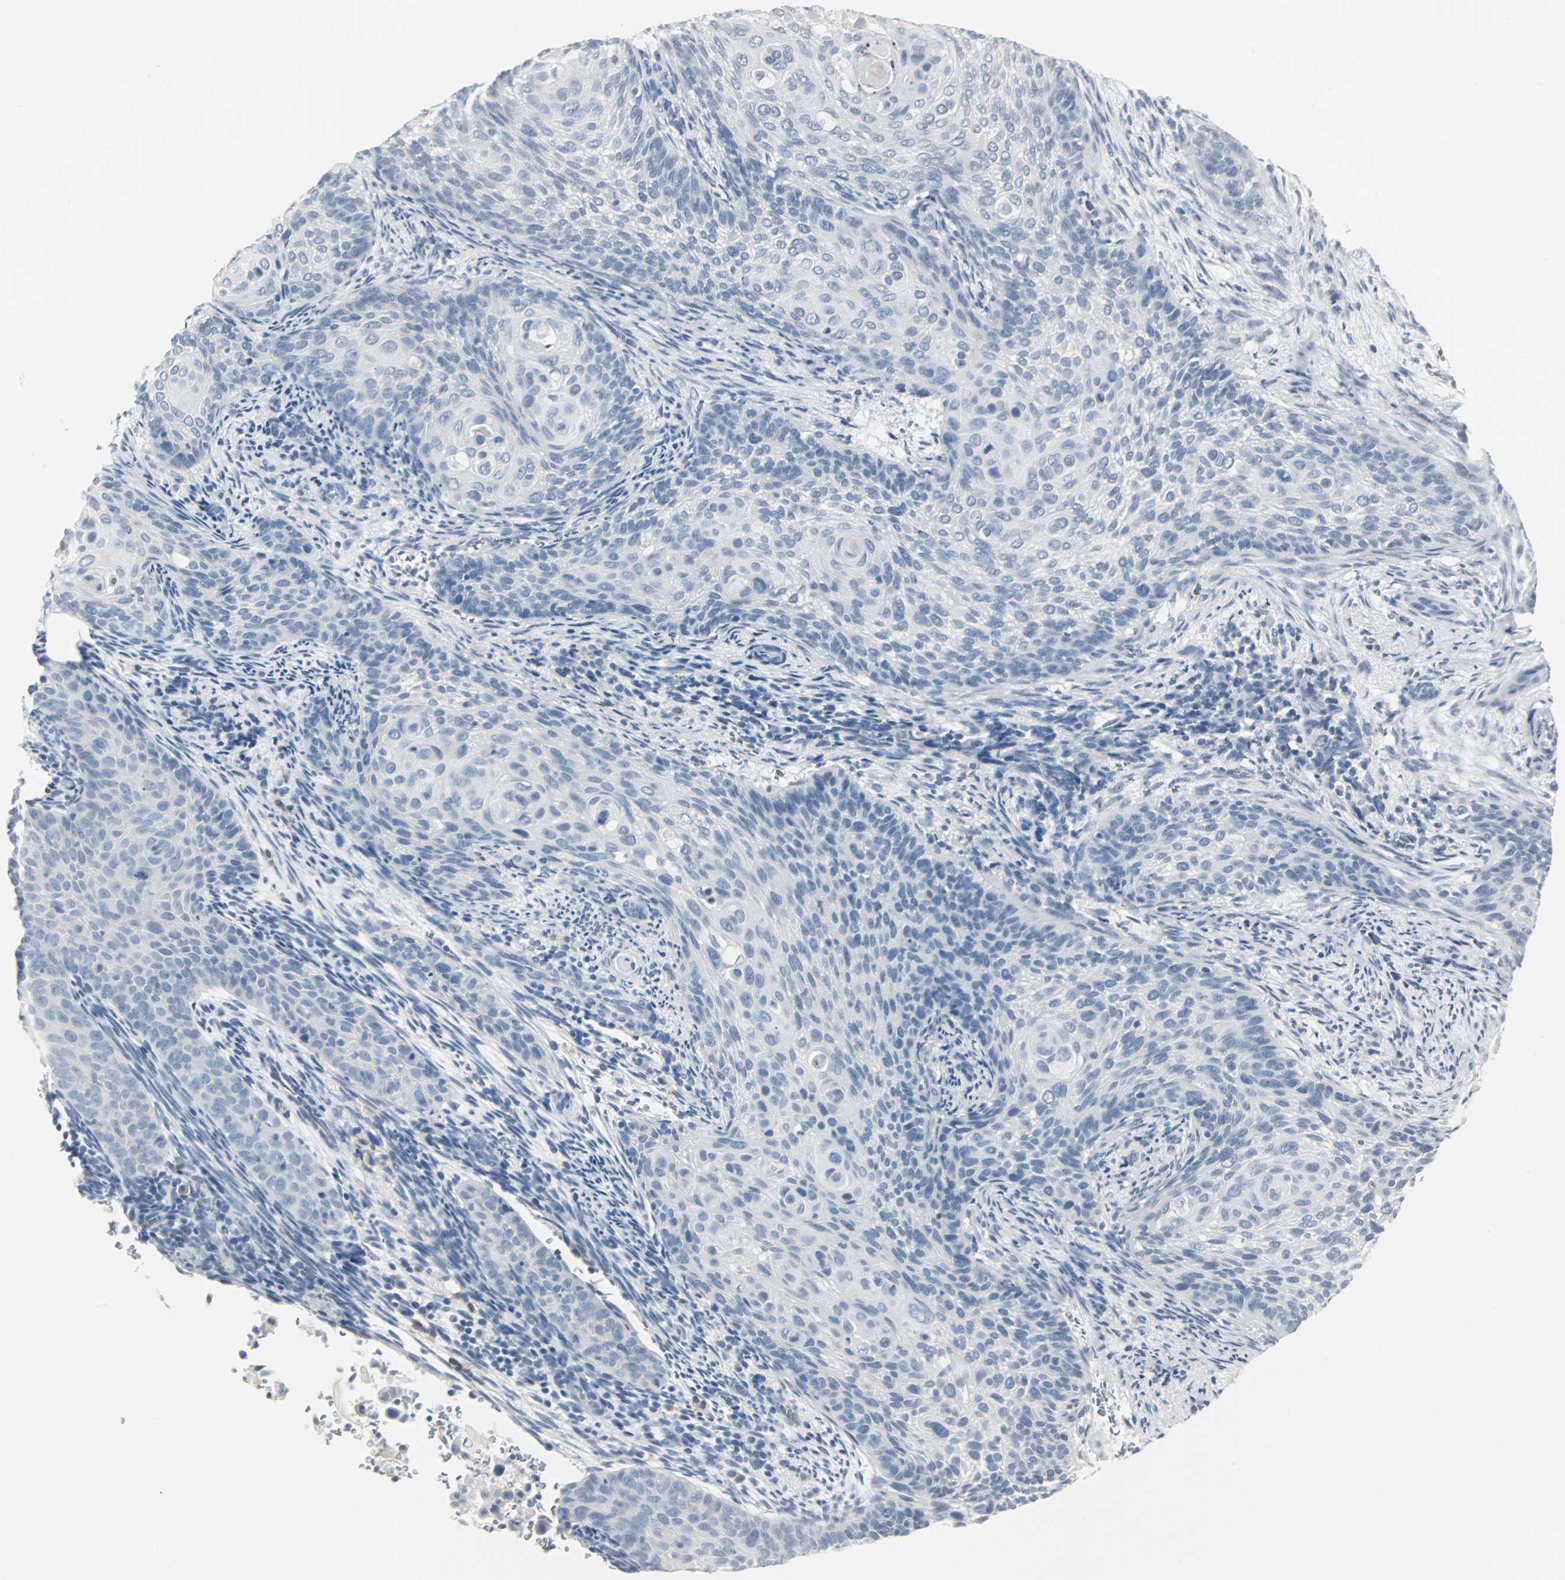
{"staining": {"intensity": "negative", "quantity": "none", "location": "none"}, "tissue": "cervical cancer", "cell_type": "Tumor cells", "image_type": "cancer", "snomed": [{"axis": "morphology", "description": "Squamous cell carcinoma, NOS"}, {"axis": "topography", "description": "Cervix"}], "caption": "Immunohistochemistry of cervical squamous cell carcinoma shows no staining in tumor cells.", "gene": "KIT", "patient": {"sex": "female", "age": 33}}